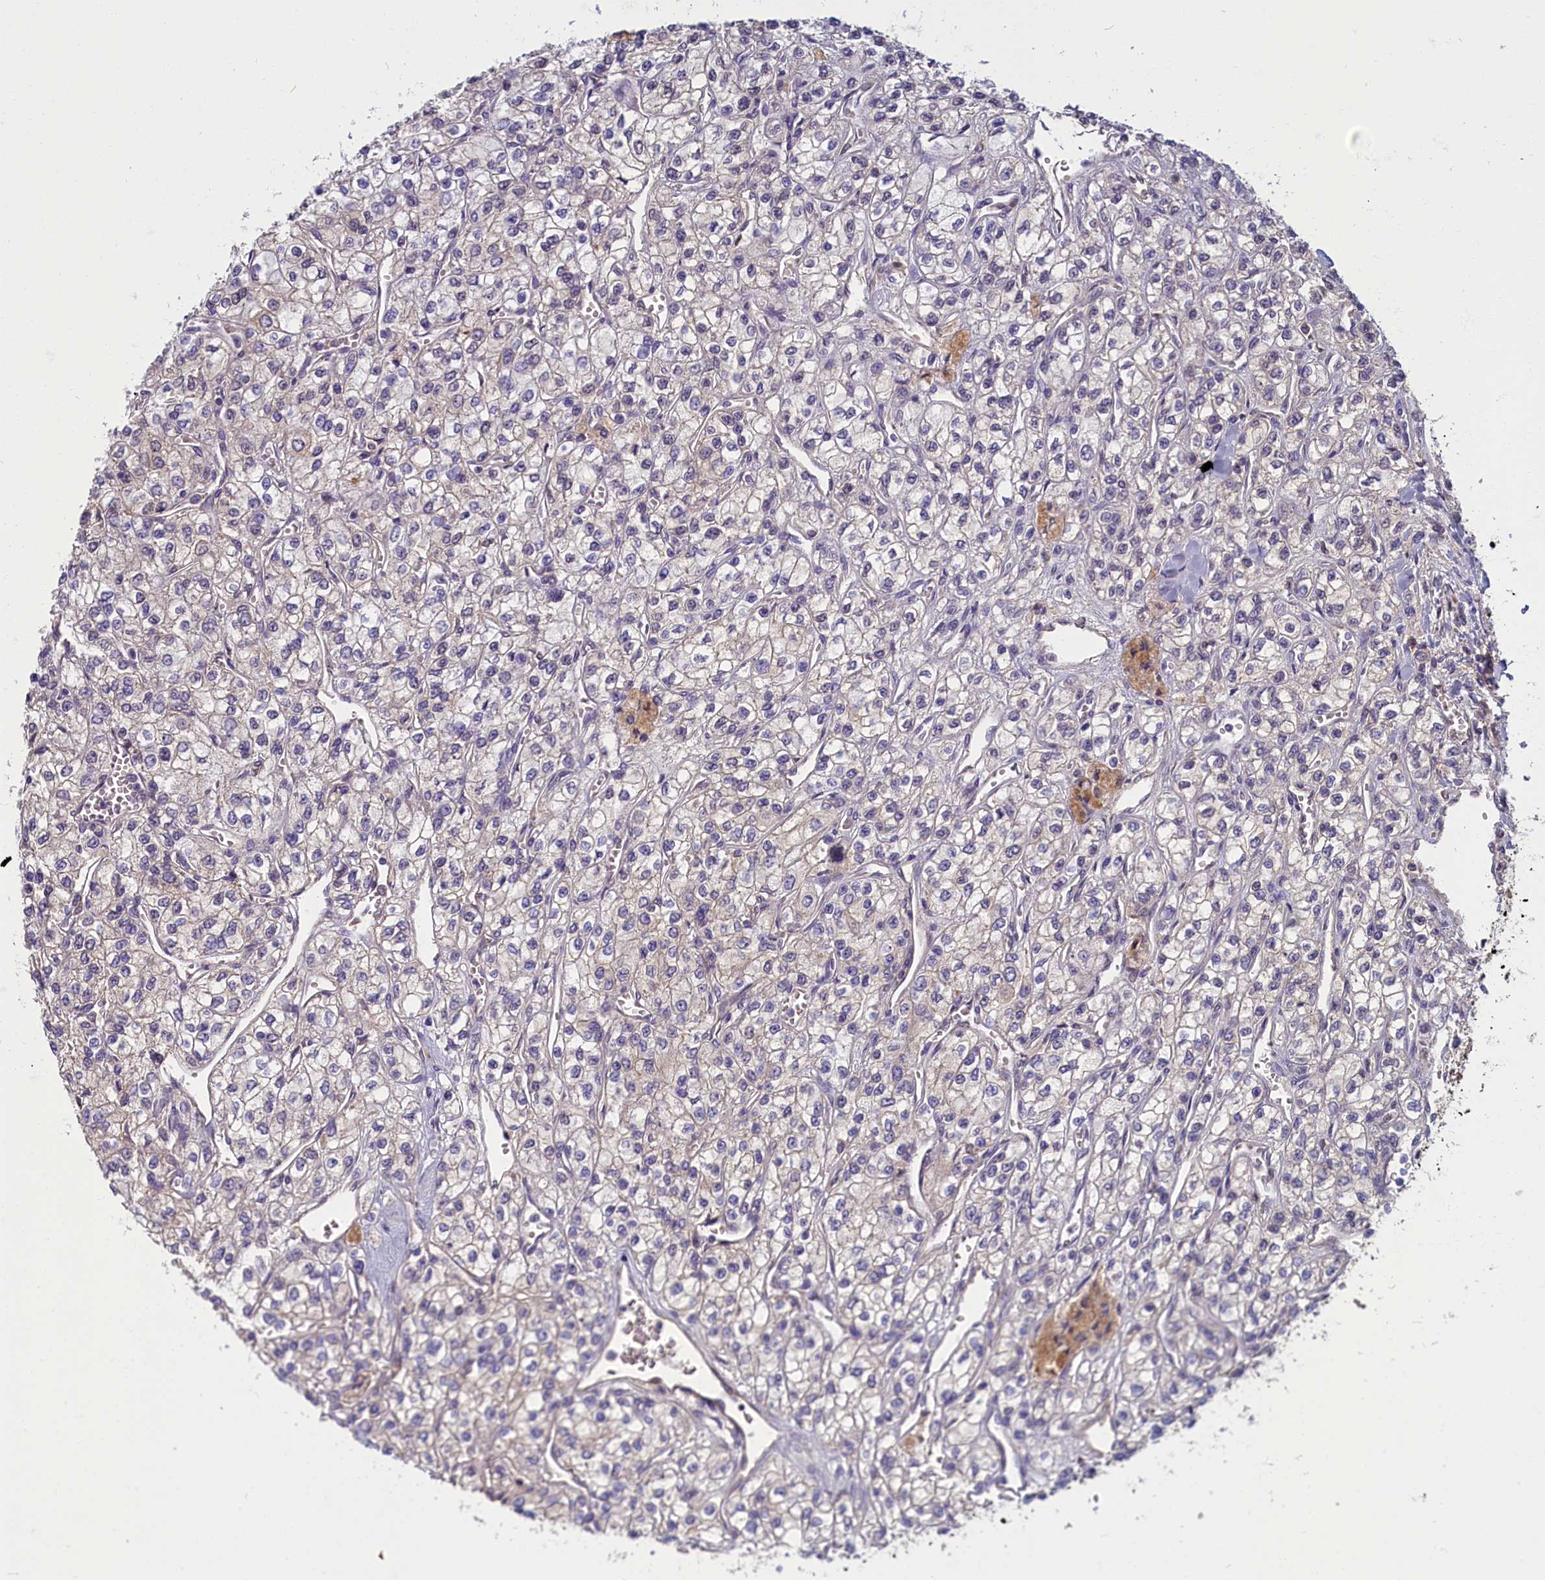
{"staining": {"intensity": "negative", "quantity": "none", "location": "none"}, "tissue": "renal cancer", "cell_type": "Tumor cells", "image_type": "cancer", "snomed": [{"axis": "morphology", "description": "Adenocarcinoma, NOS"}, {"axis": "topography", "description": "Kidney"}], "caption": "The photomicrograph shows no significant expression in tumor cells of adenocarcinoma (renal). (DAB IHC, high magnification).", "gene": "SV2C", "patient": {"sex": "male", "age": 80}}